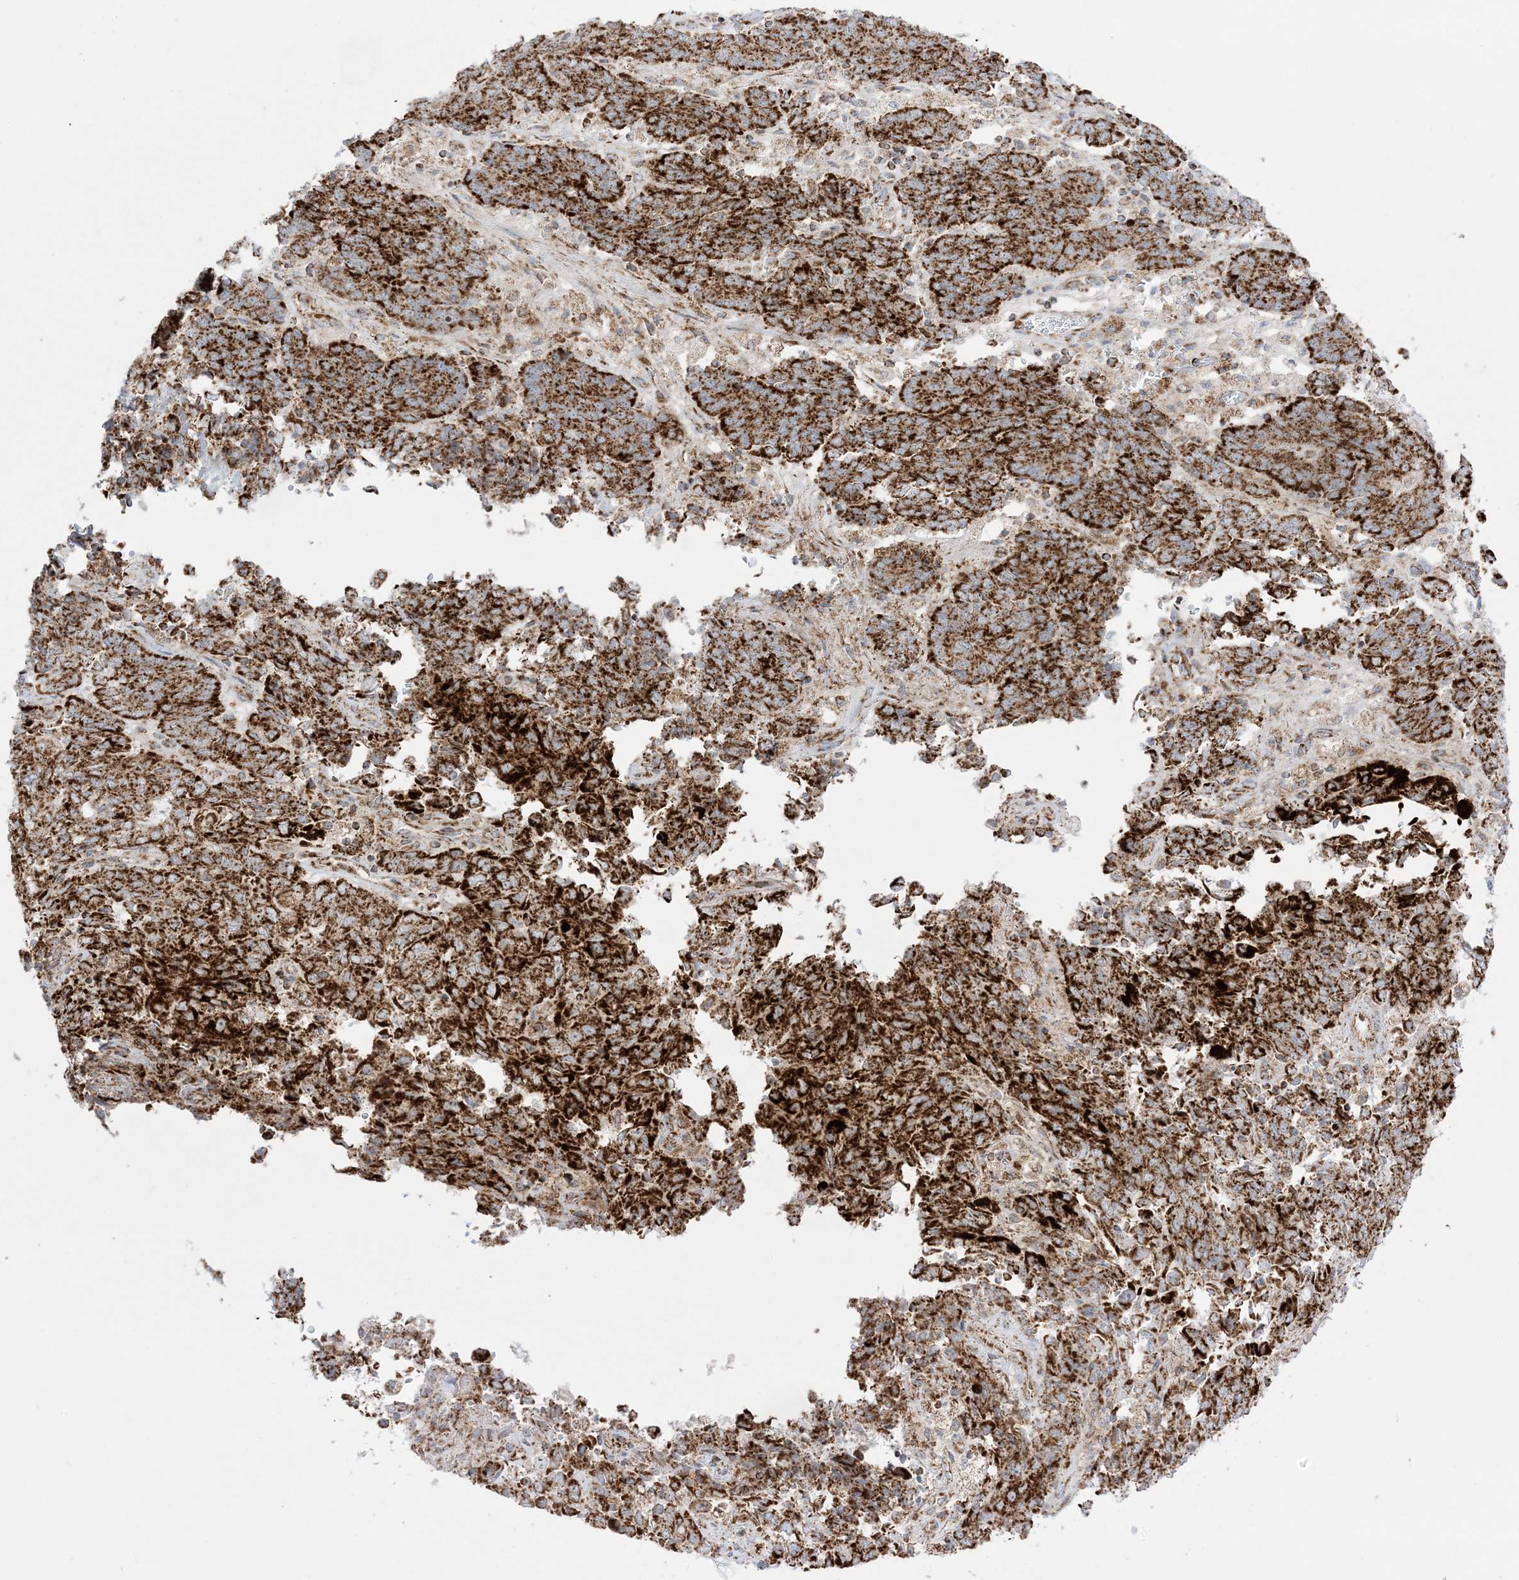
{"staining": {"intensity": "strong", "quantity": ">75%", "location": "cytoplasmic/membranous"}, "tissue": "endometrial cancer", "cell_type": "Tumor cells", "image_type": "cancer", "snomed": [{"axis": "morphology", "description": "Adenocarcinoma, NOS"}, {"axis": "topography", "description": "Endometrium"}], "caption": "Immunohistochemical staining of adenocarcinoma (endometrial) shows high levels of strong cytoplasmic/membranous staining in about >75% of tumor cells. (Stains: DAB in brown, nuclei in blue, Microscopy: brightfield microscopy at high magnification).", "gene": "MRPS36", "patient": {"sex": "female", "age": 80}}